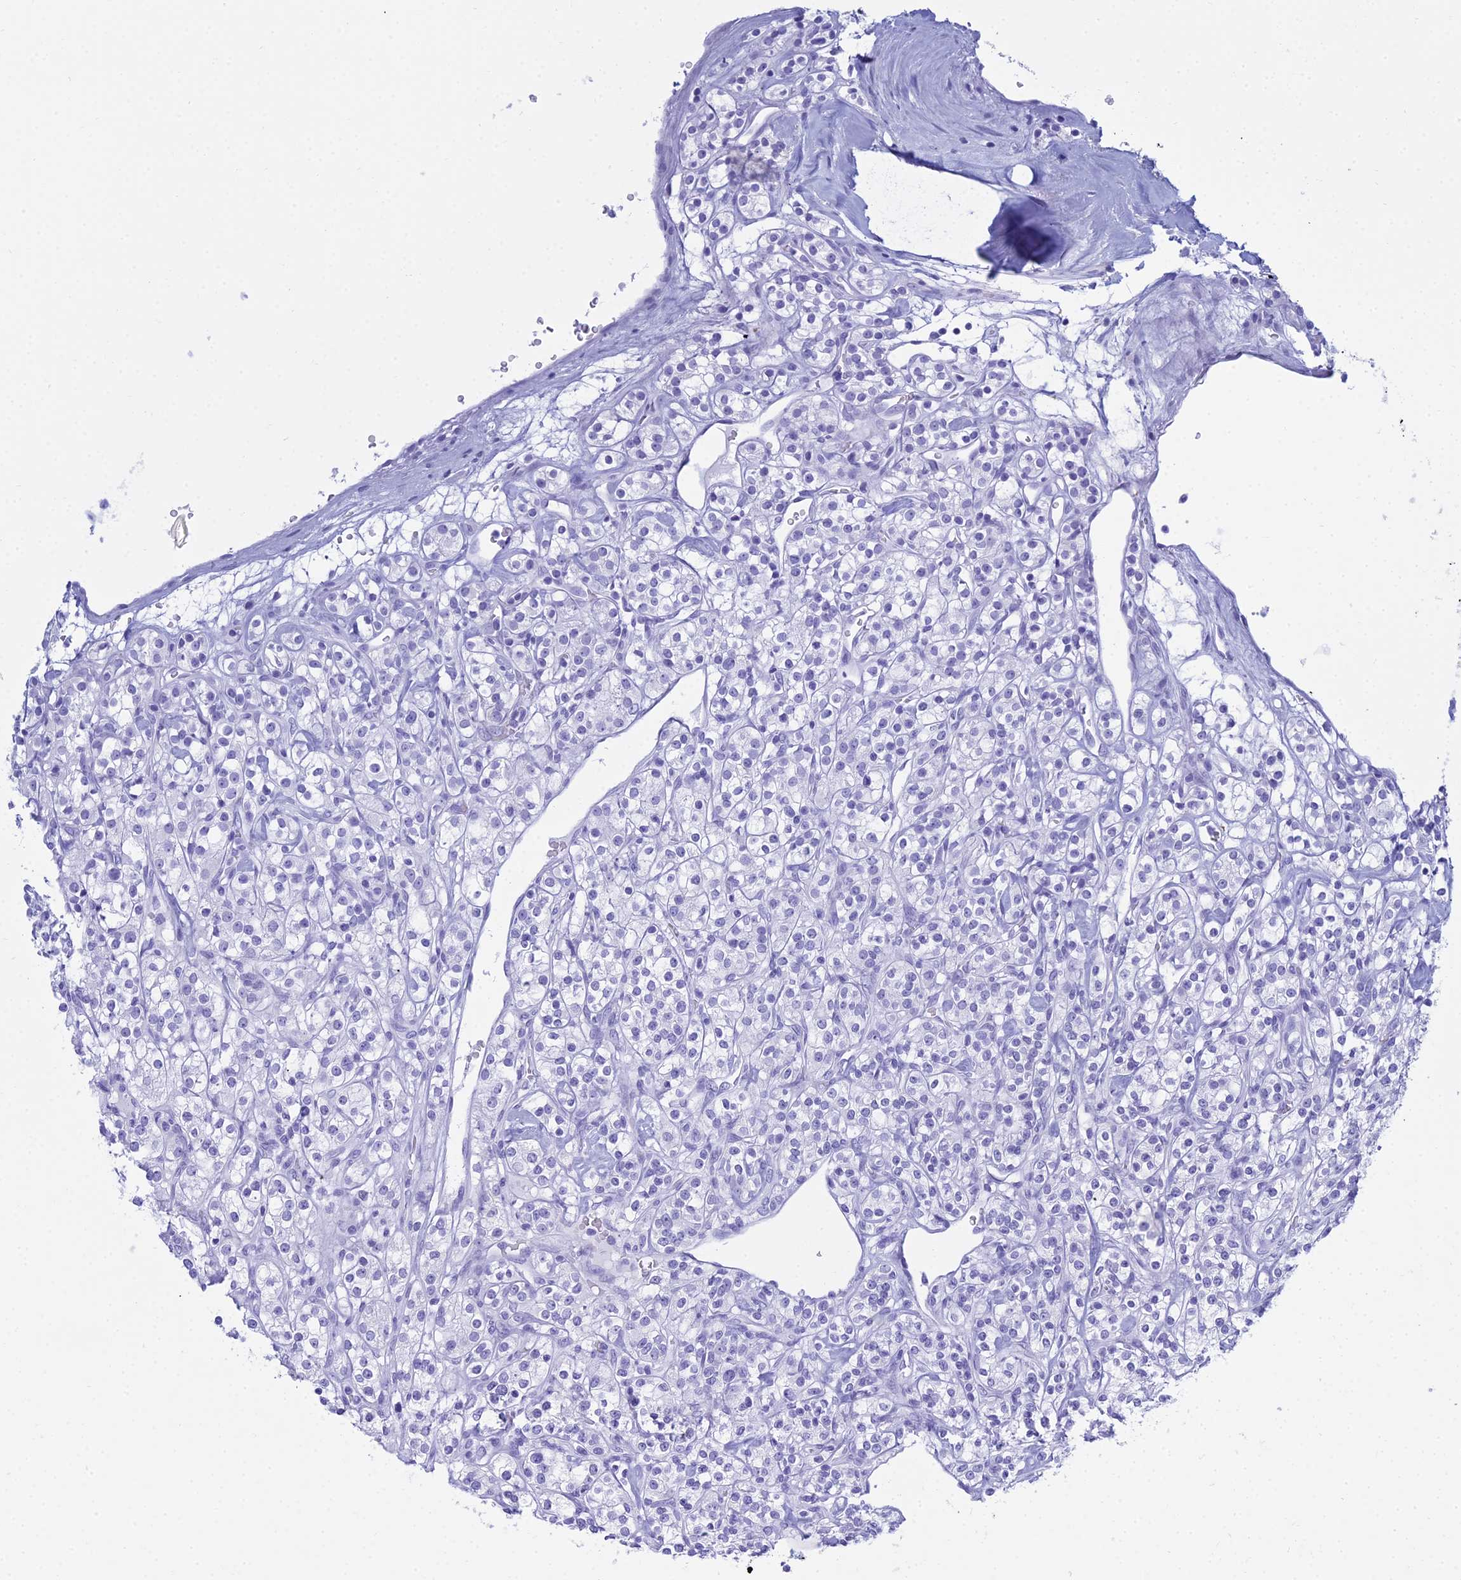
{"staining": {"intensity": "negative", "quantity": "none", "location": "none"}, "tissue": "renal cancer", "cell_type": "Tumor cells", "image_type": "cancer", "snomed": [{"axis": "morphology", "description": "Adenocarcinoma, NOS"}, {"axis": "topography", "description": "Kidney"}], "caption": "Tumor cells show no significant expression in renal adenocarcinoma.", "gene": "PATE4", "patient": {"sex": "male", "age": 77}}